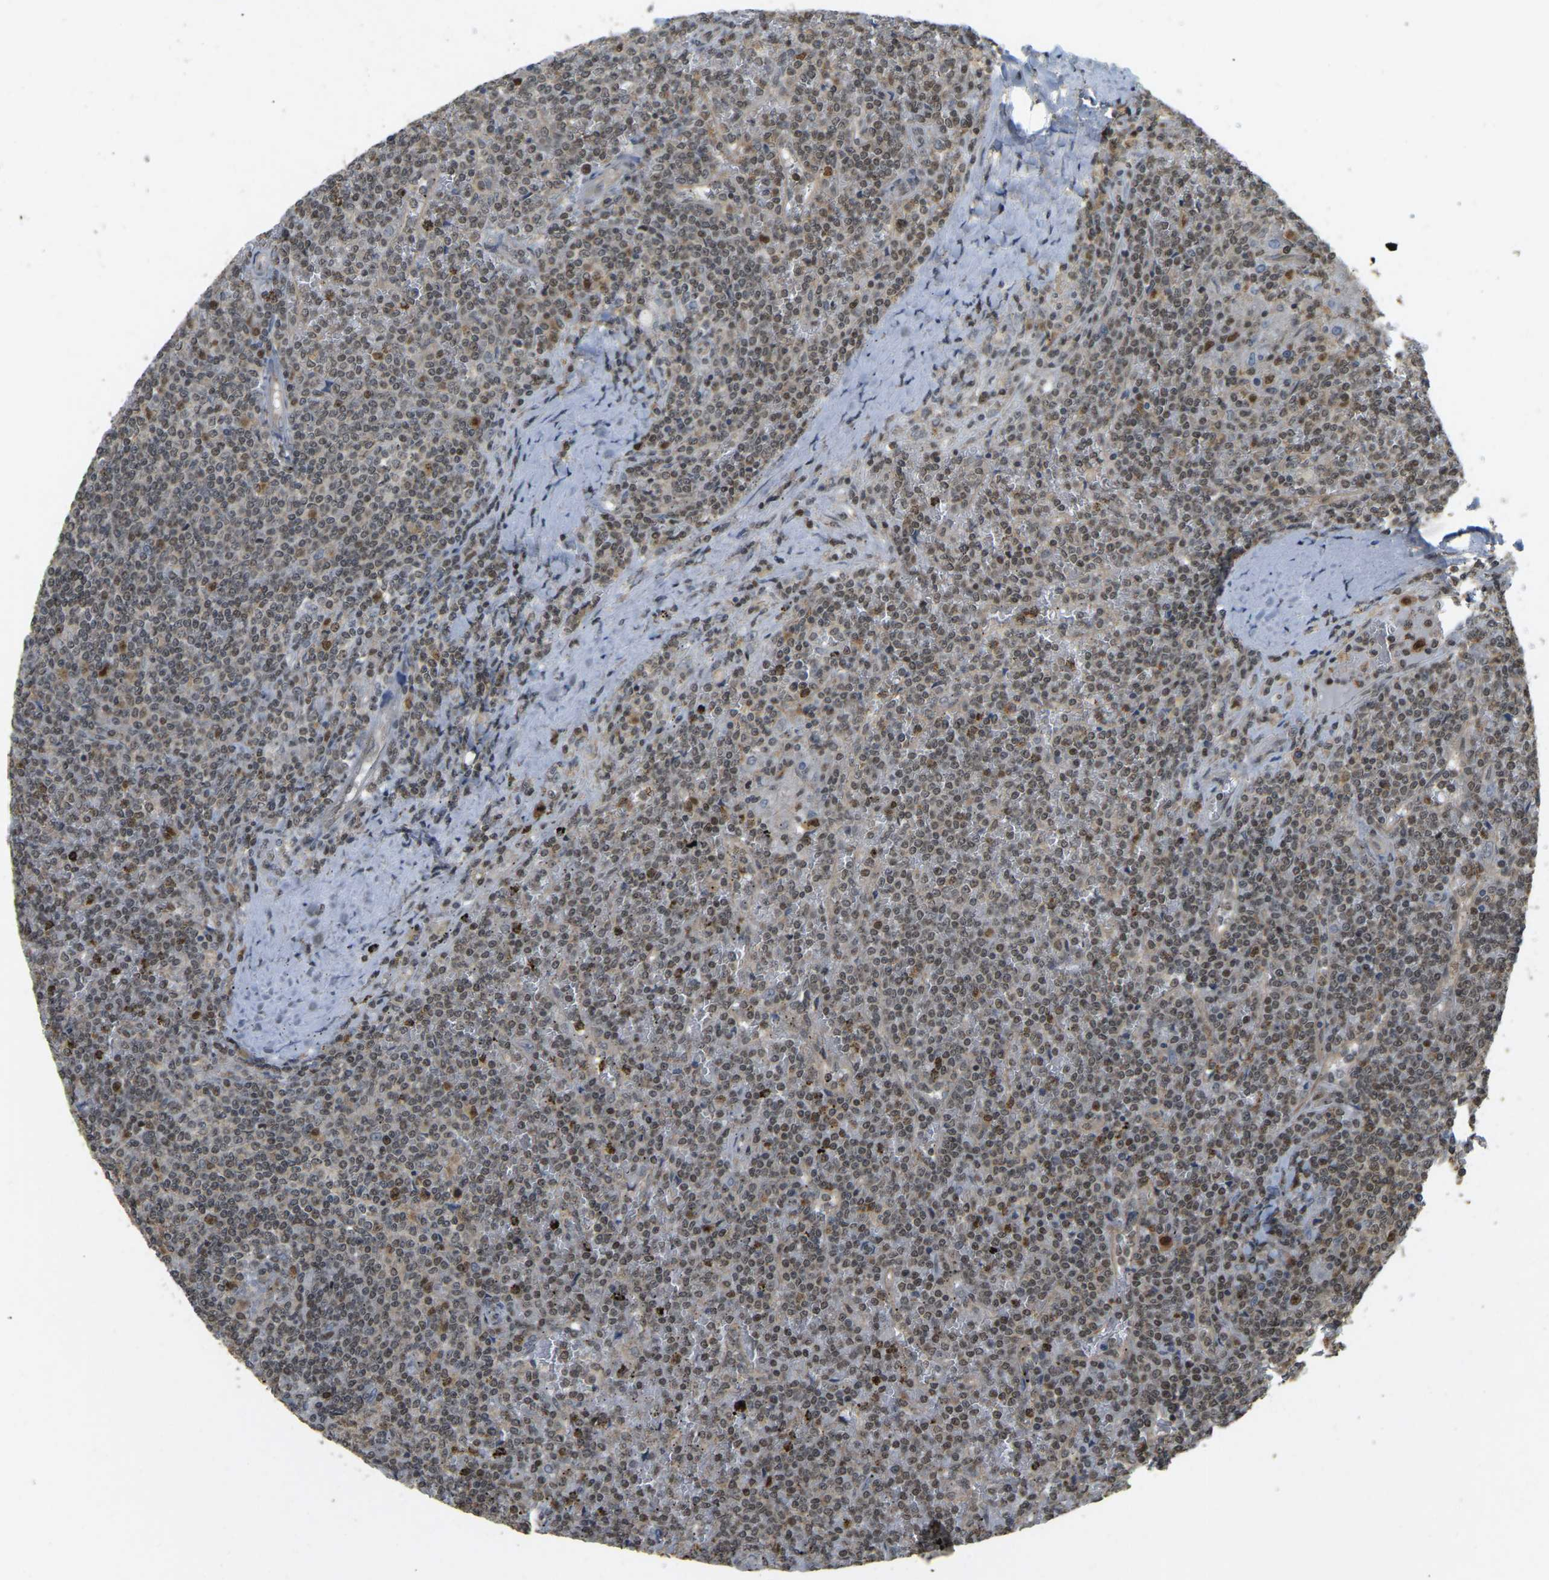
{"staining": {"intensity": "moderate", "quantity": ">75%", "location": "nuclear"}, "tissue": "lymphoma", "cell_type": "Tumor cells", "image_type": "cancer", "snomed": [{"axis": "morphology", "description": "Malignant lymphoma, non-Hodgkin's type, Low grade"}, {"axis": "topography", "description": "Spleen"}], "caption": "Immunohistochemical staining of lymphoma shows moderate nuclear protein expression in about >75% of tumor cells.", "gene": "BRF2", "patient": {"sex": "female", "age": 19}}